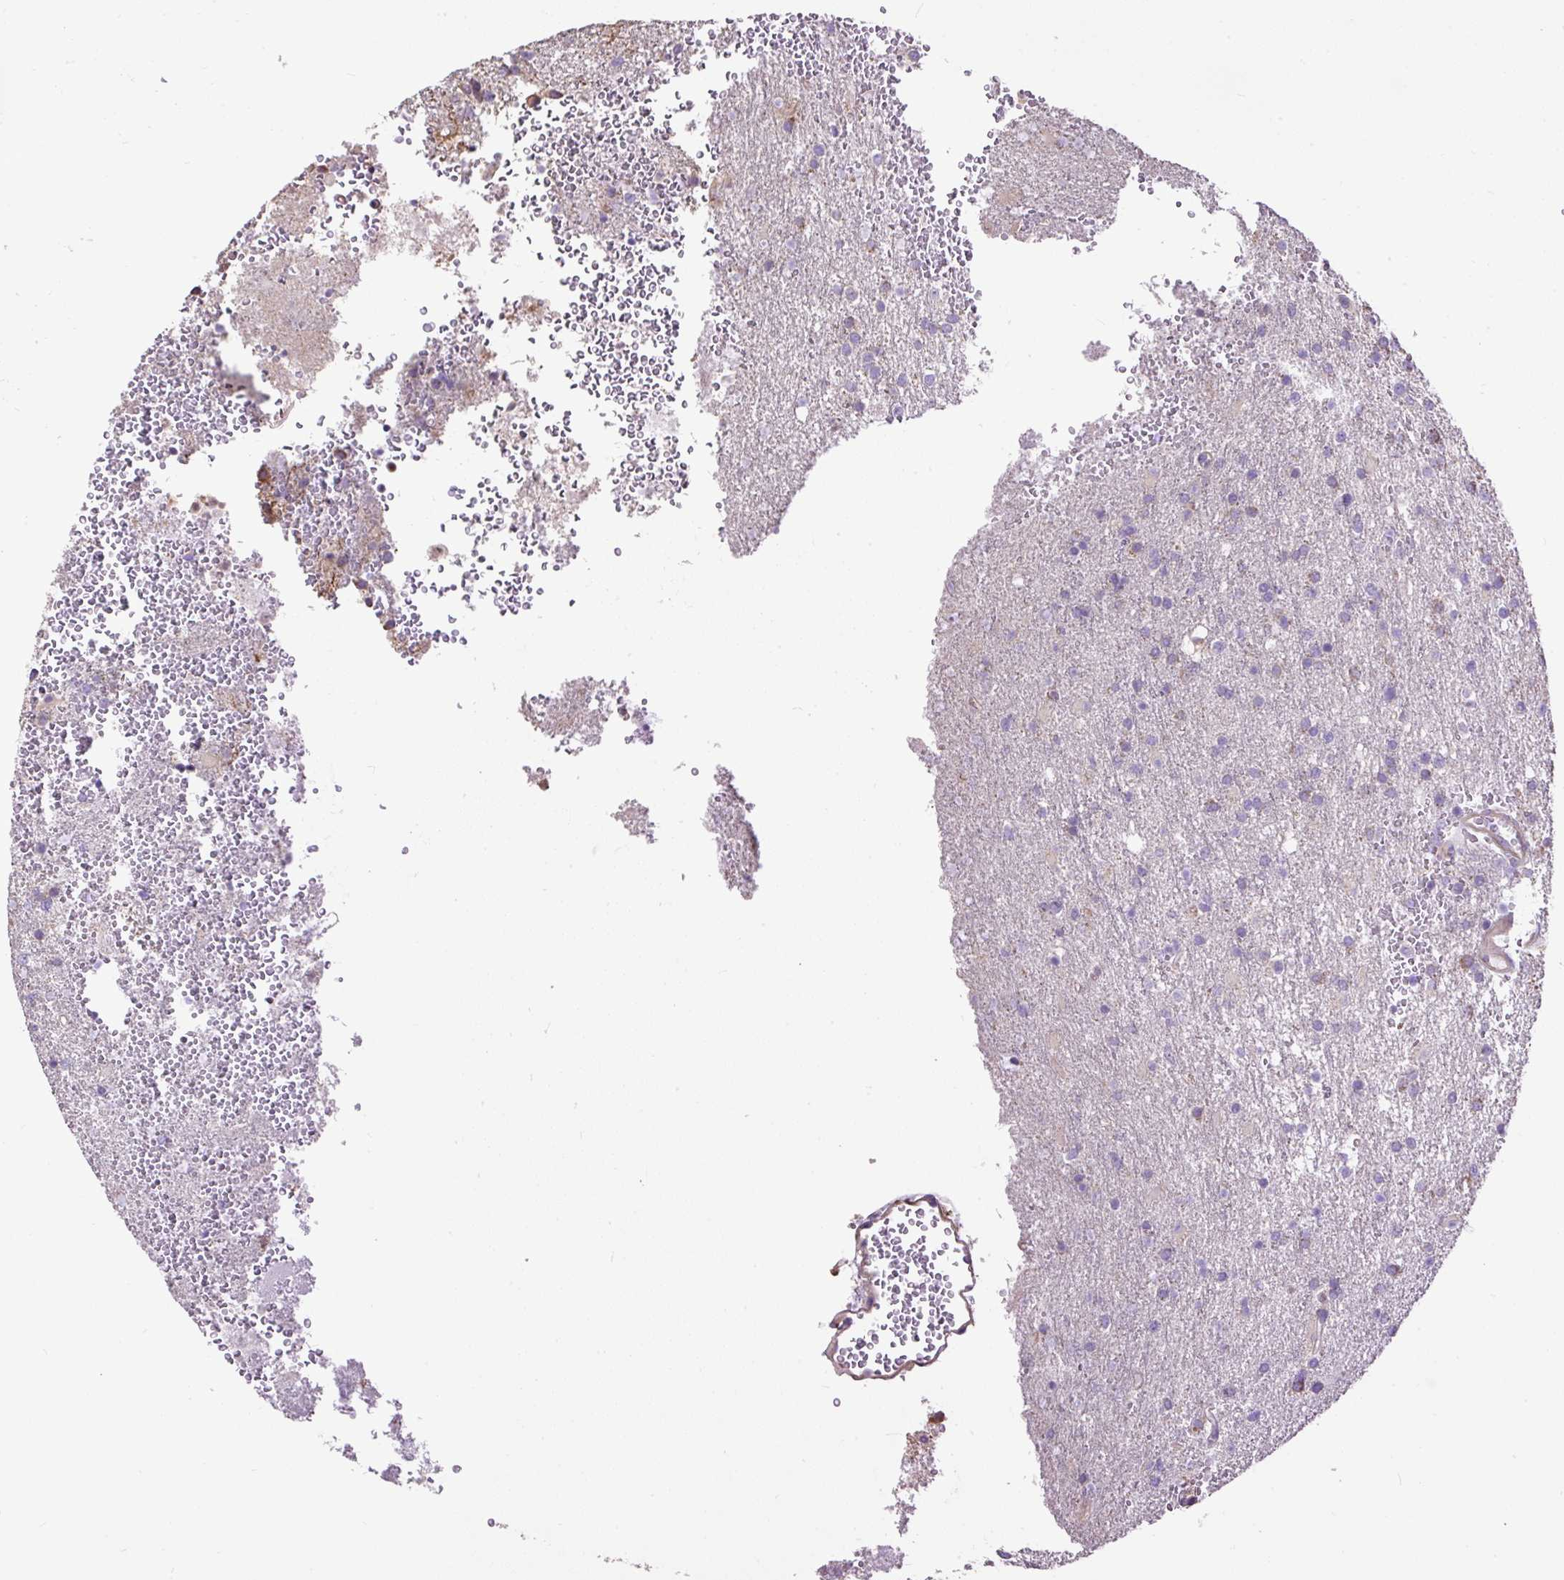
{"staining": {"intensity": "moderate", "quantity": "<25%", "location": "cytoplasmic/membranous"}, "tissue": "glioma", "cell_type": "Tumor cells", "image_type": "cancer", "snomed": [{"axis": "morphology", "description": "Glioma, malignant, High grade"}, {"axis": "topography", "description": "Brain"}], "caption": "IHC histopathology image of glioma stained for a protein (brown), which exhibits low levels of moderate cytoplasmic/membranous positivity in about <25% of tumor cells.", "gene": "PDIA2", "patient": {"sex": "female", "age": 74}}